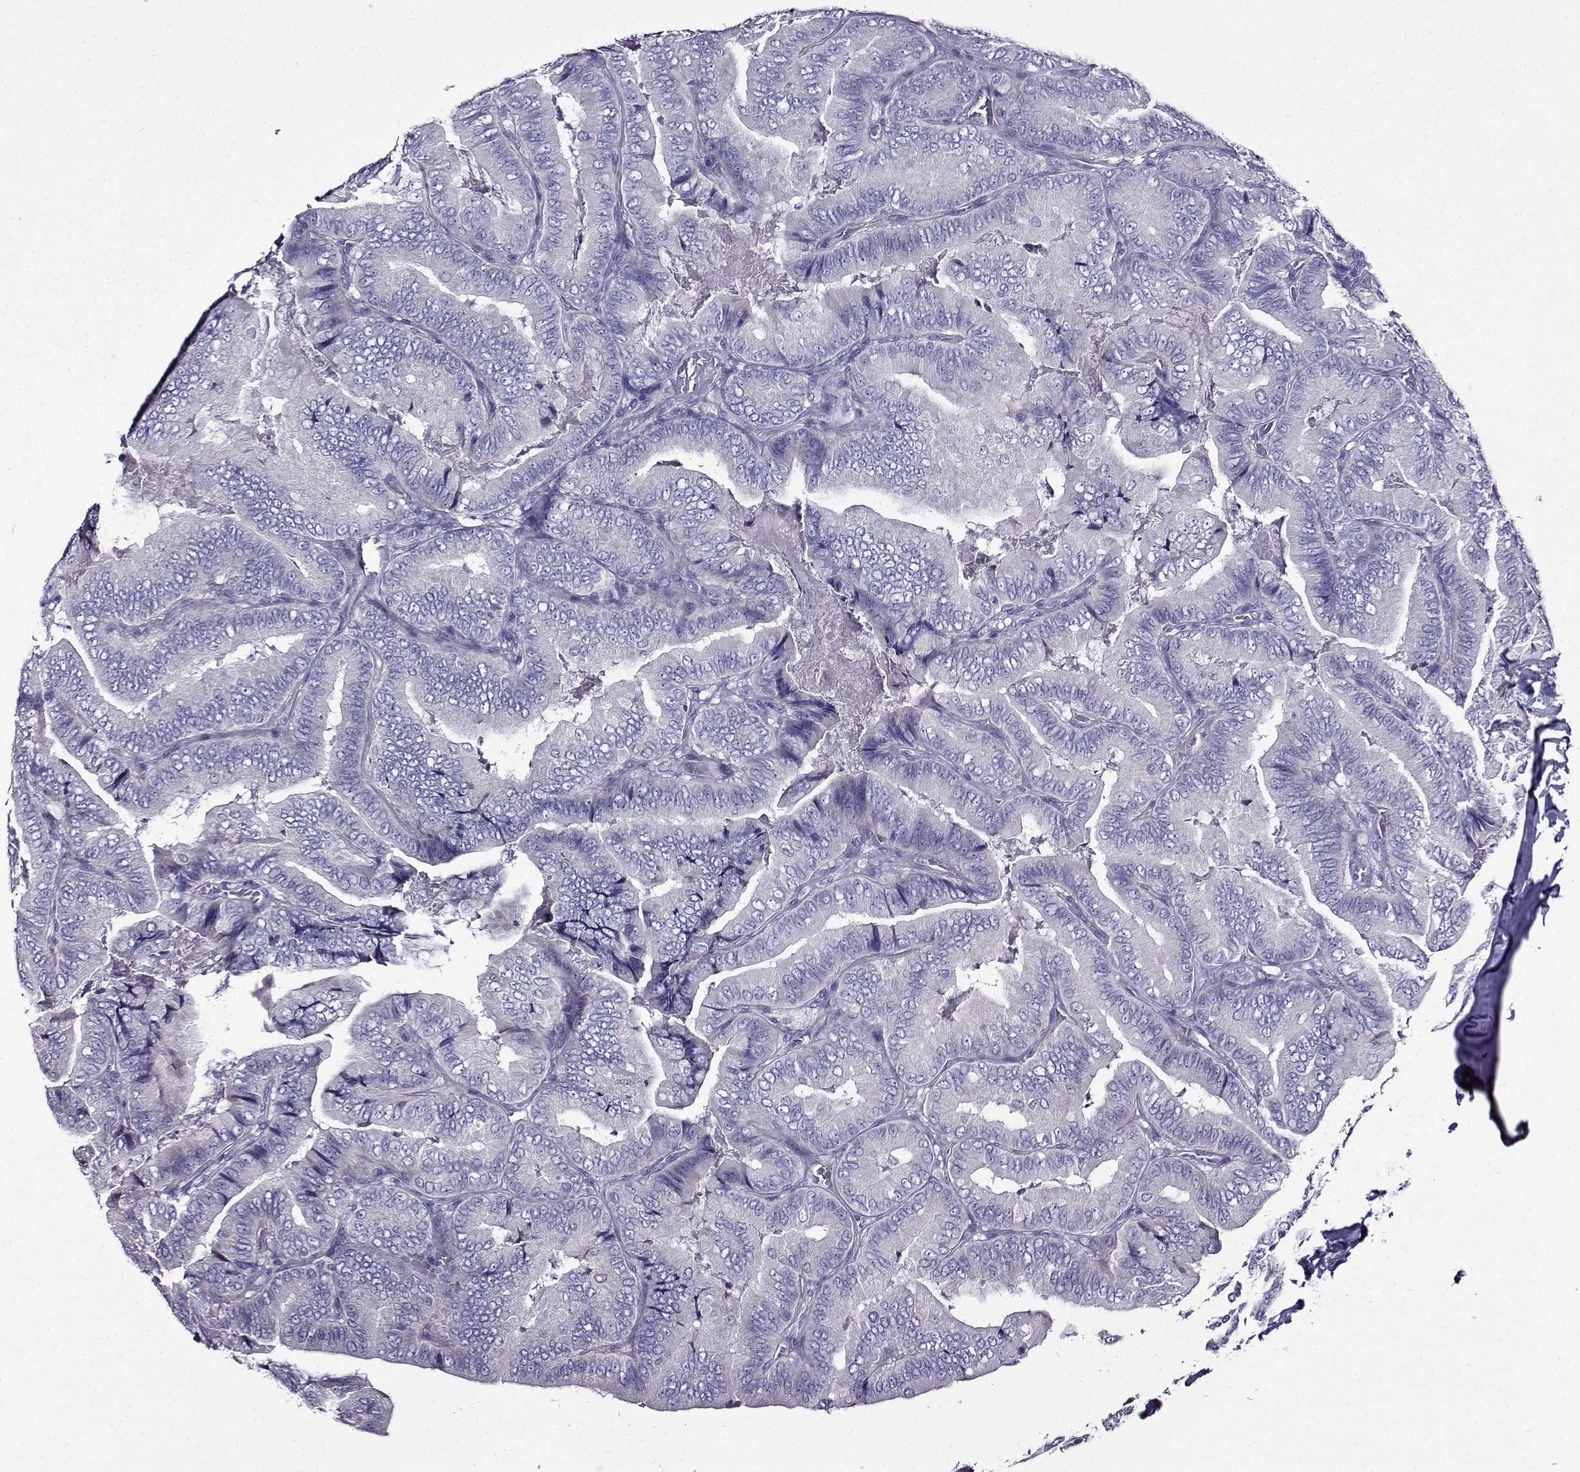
{"staining": {"intensity": "negative", "quantity": "none", "location": "none"}, "tissue": "thyroid cancer", "cell_type": "Tumor cells", "image_type": "cancer", "snomed": [{"axis": "morphology", "description": "Papillary adenocarcinoma, NOS"}, {"axis": "topography", "description": "Thyroid gland"}], "caption": "Tumor cells are negative for brown protein staining in thyroid cancer. (Stains: DAB immunohistochemistry with hematoxylin counter stain, Microscopy: brightfield microscopy at high magnification).", "gene": "TMEM266", "patient": {"sex": "male", "age": 61}}